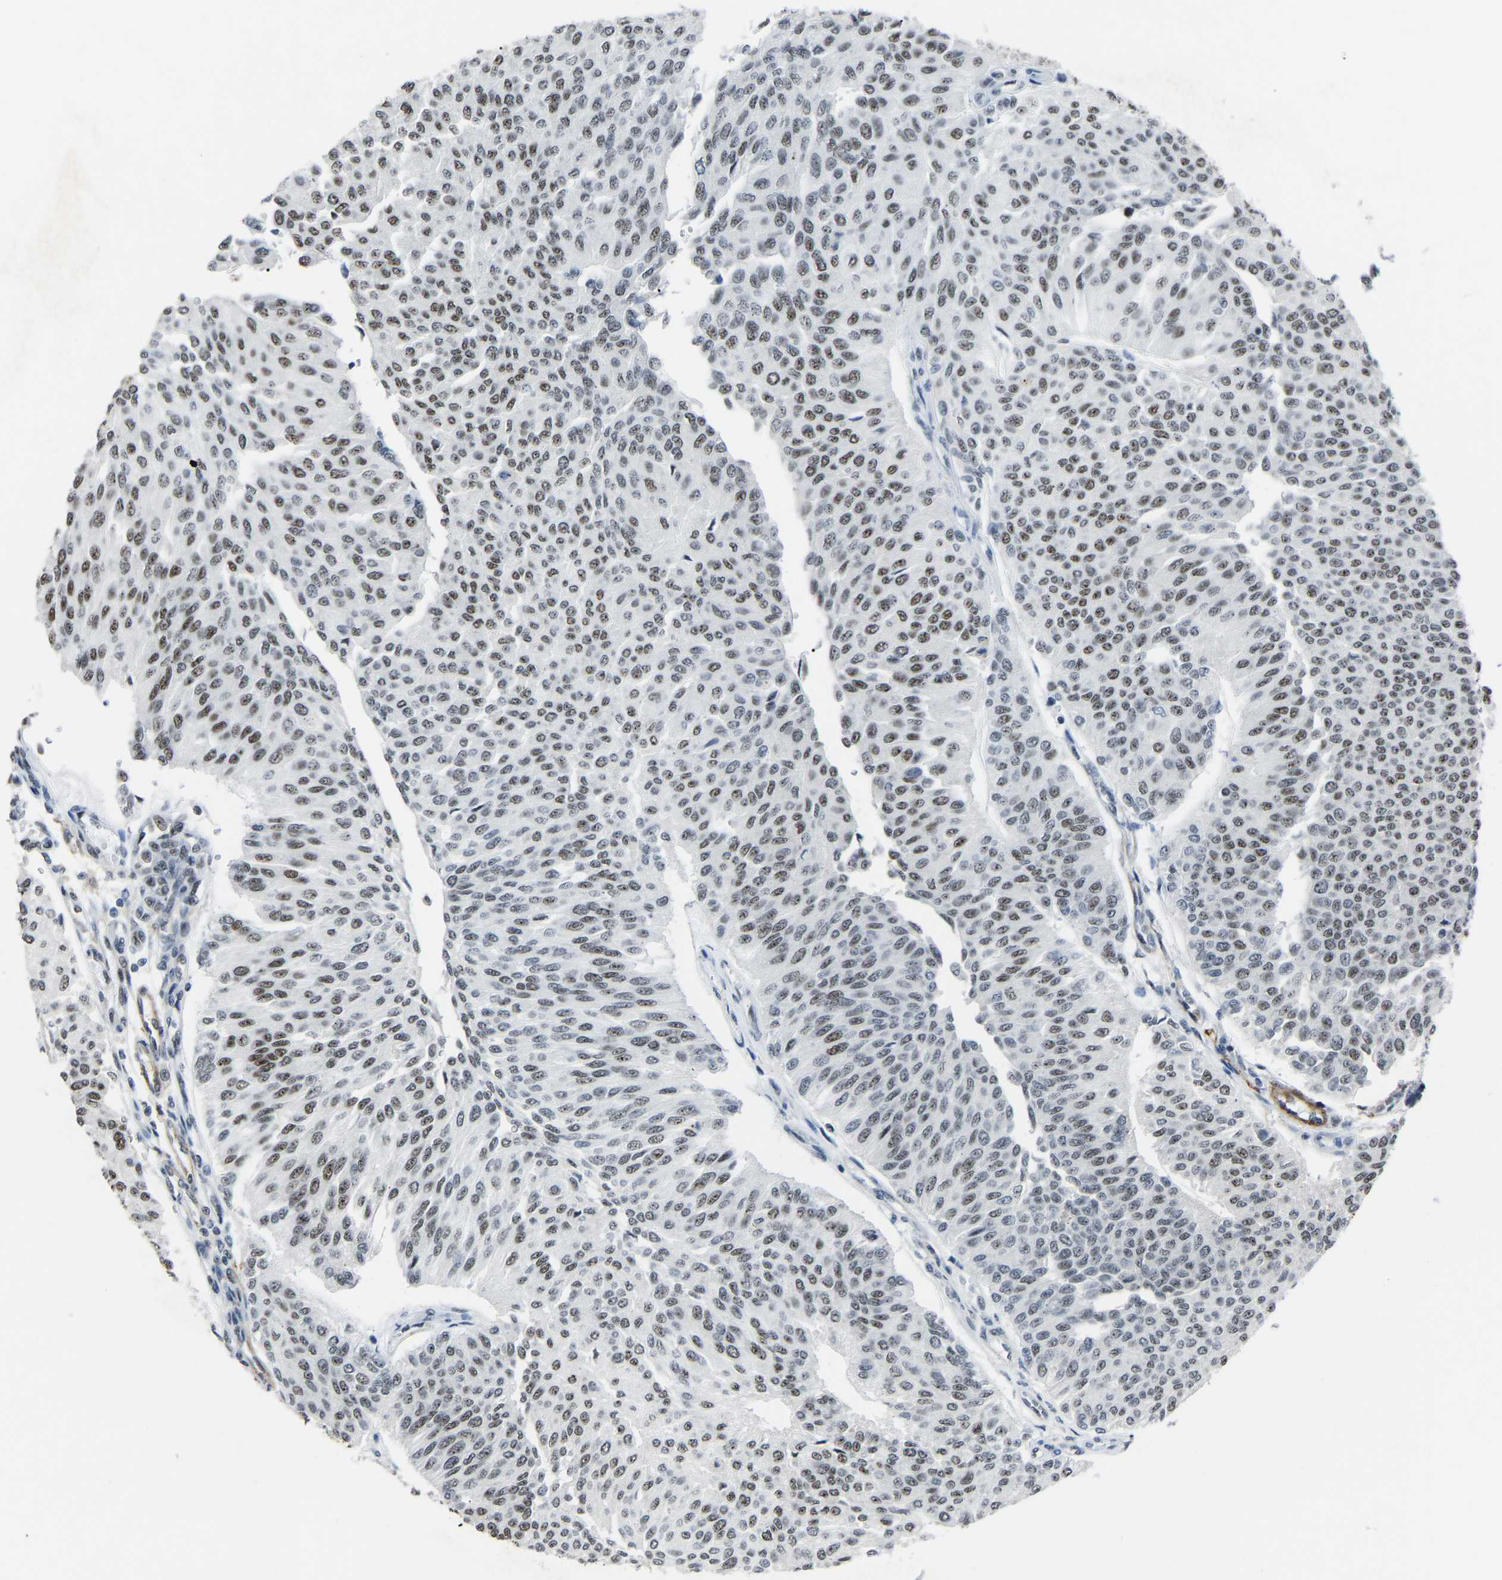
{"staining": {"intensity": "moderate", "quantity": ">75%", "location": "nuclear"}, "tissue": "urothelial cancer", "cell_type": "Tumor cells", "image_type": "cancer", "snomed": [{"axis": "morphology", "description": "Urothelial carcinoma, Low grade"}, {"axis": "topography", "description": "Urinary bladder"}], "caption": "A medium amount of moderate nuclear expression is present in about >75% of tumor cells in urothelial carcinoma (low-grade) tissue.", "gene": "DDX5", "patient": {"sex": "female", "age": 79}}